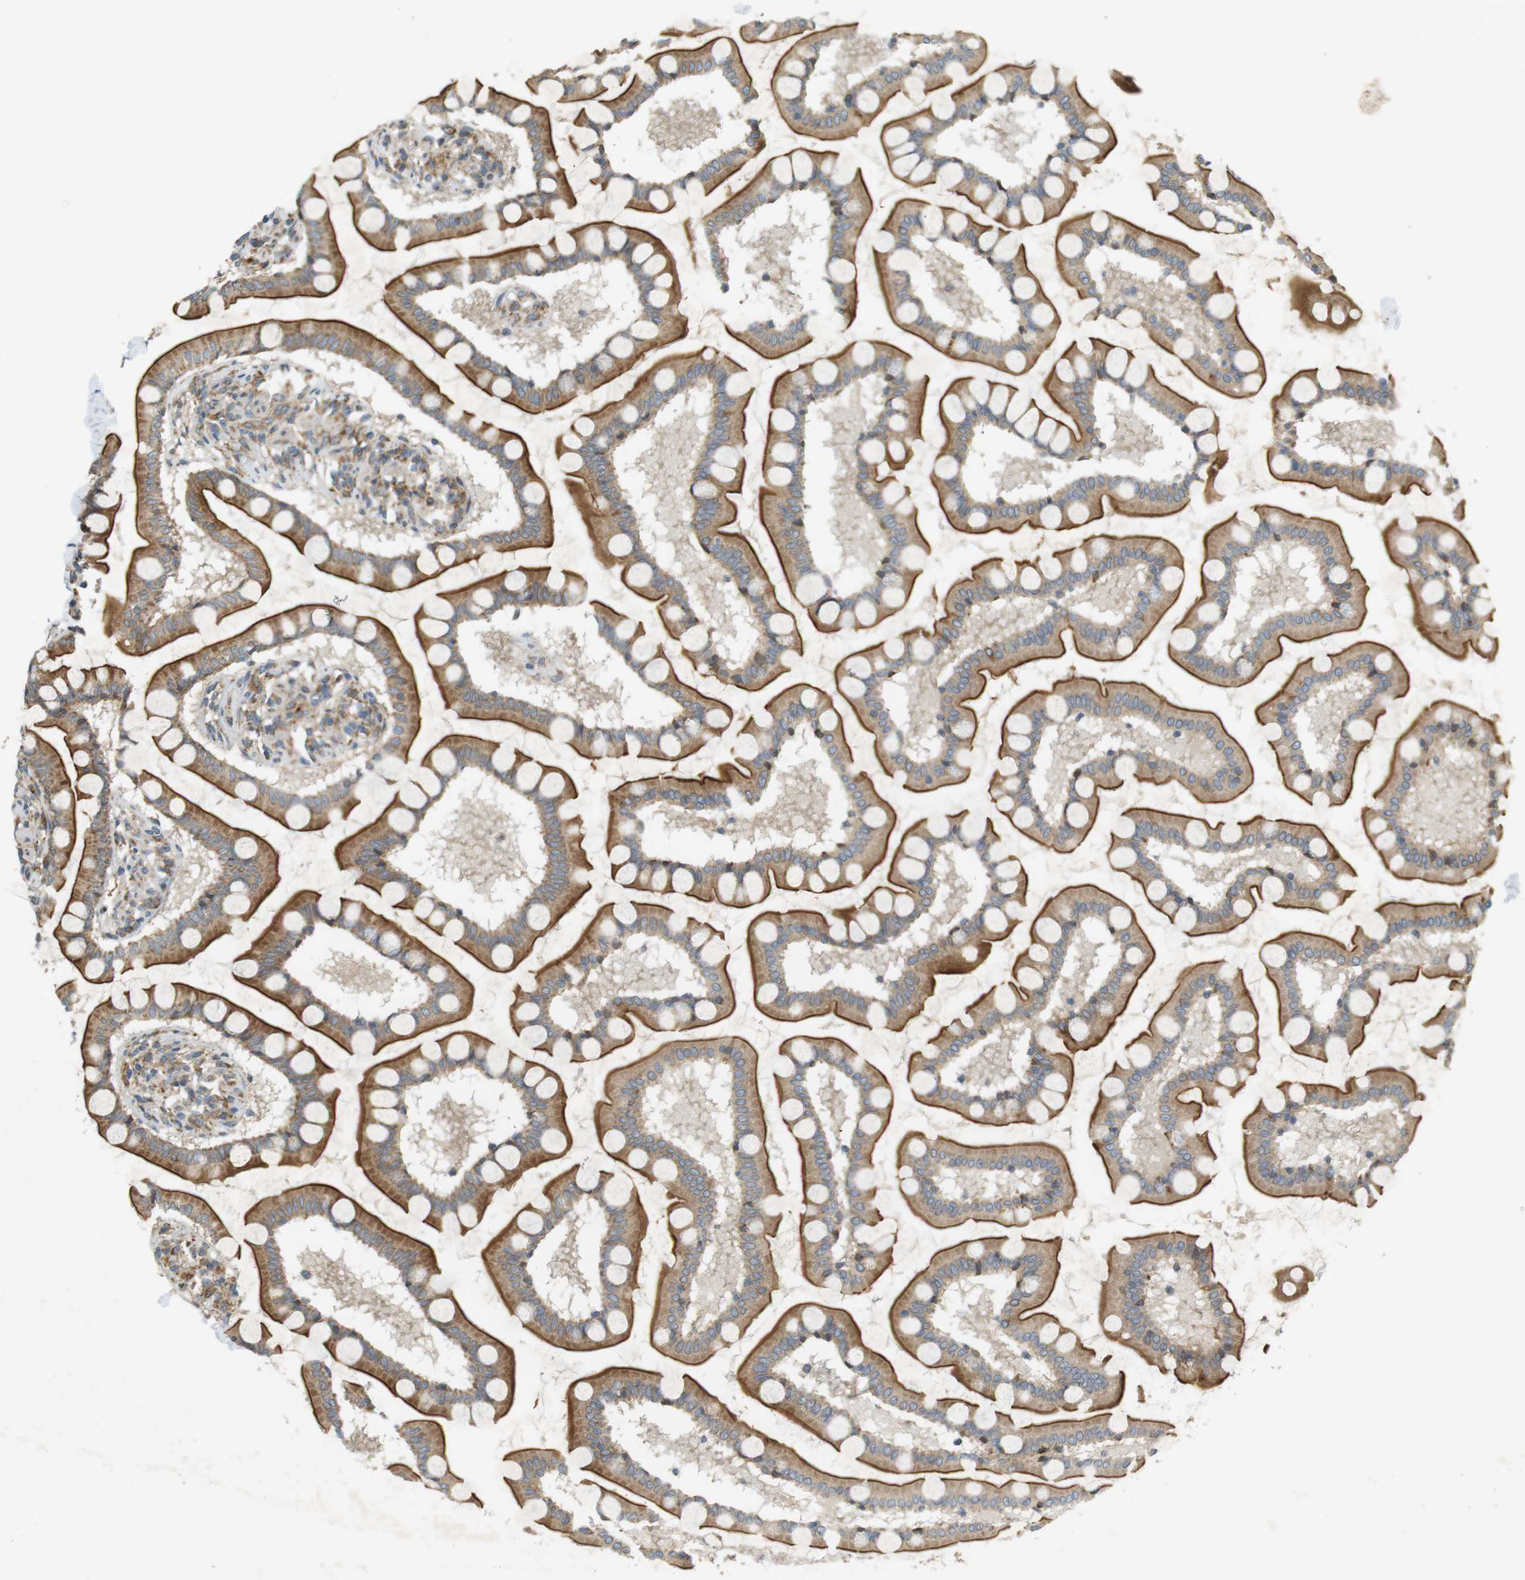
{"staining": {"intensity": "strong", "quantity": ">75%", "location": "cytoplasmic/membranous"}, "tissue": "small intestine", "cell_type": "Glandular cells", "image_type": "normal", "snomed": [{"axis": "morphology", "description": "Normal tissue, NOS"}, {"axis": "topography", "description": "Small intestine"}], "caption": "Immunohistochemistry image of benign small intestine: human small intestine stained using immunohistochemistry (IHC) displays high levels of strong protein expression localized specifically in the cytoplasmic/membranous of glandular cells, appearing as a cytoplasmic/membranous brown color.", "gene": "SLC41A1", "patient": {"sex": "male", "age": 41}}